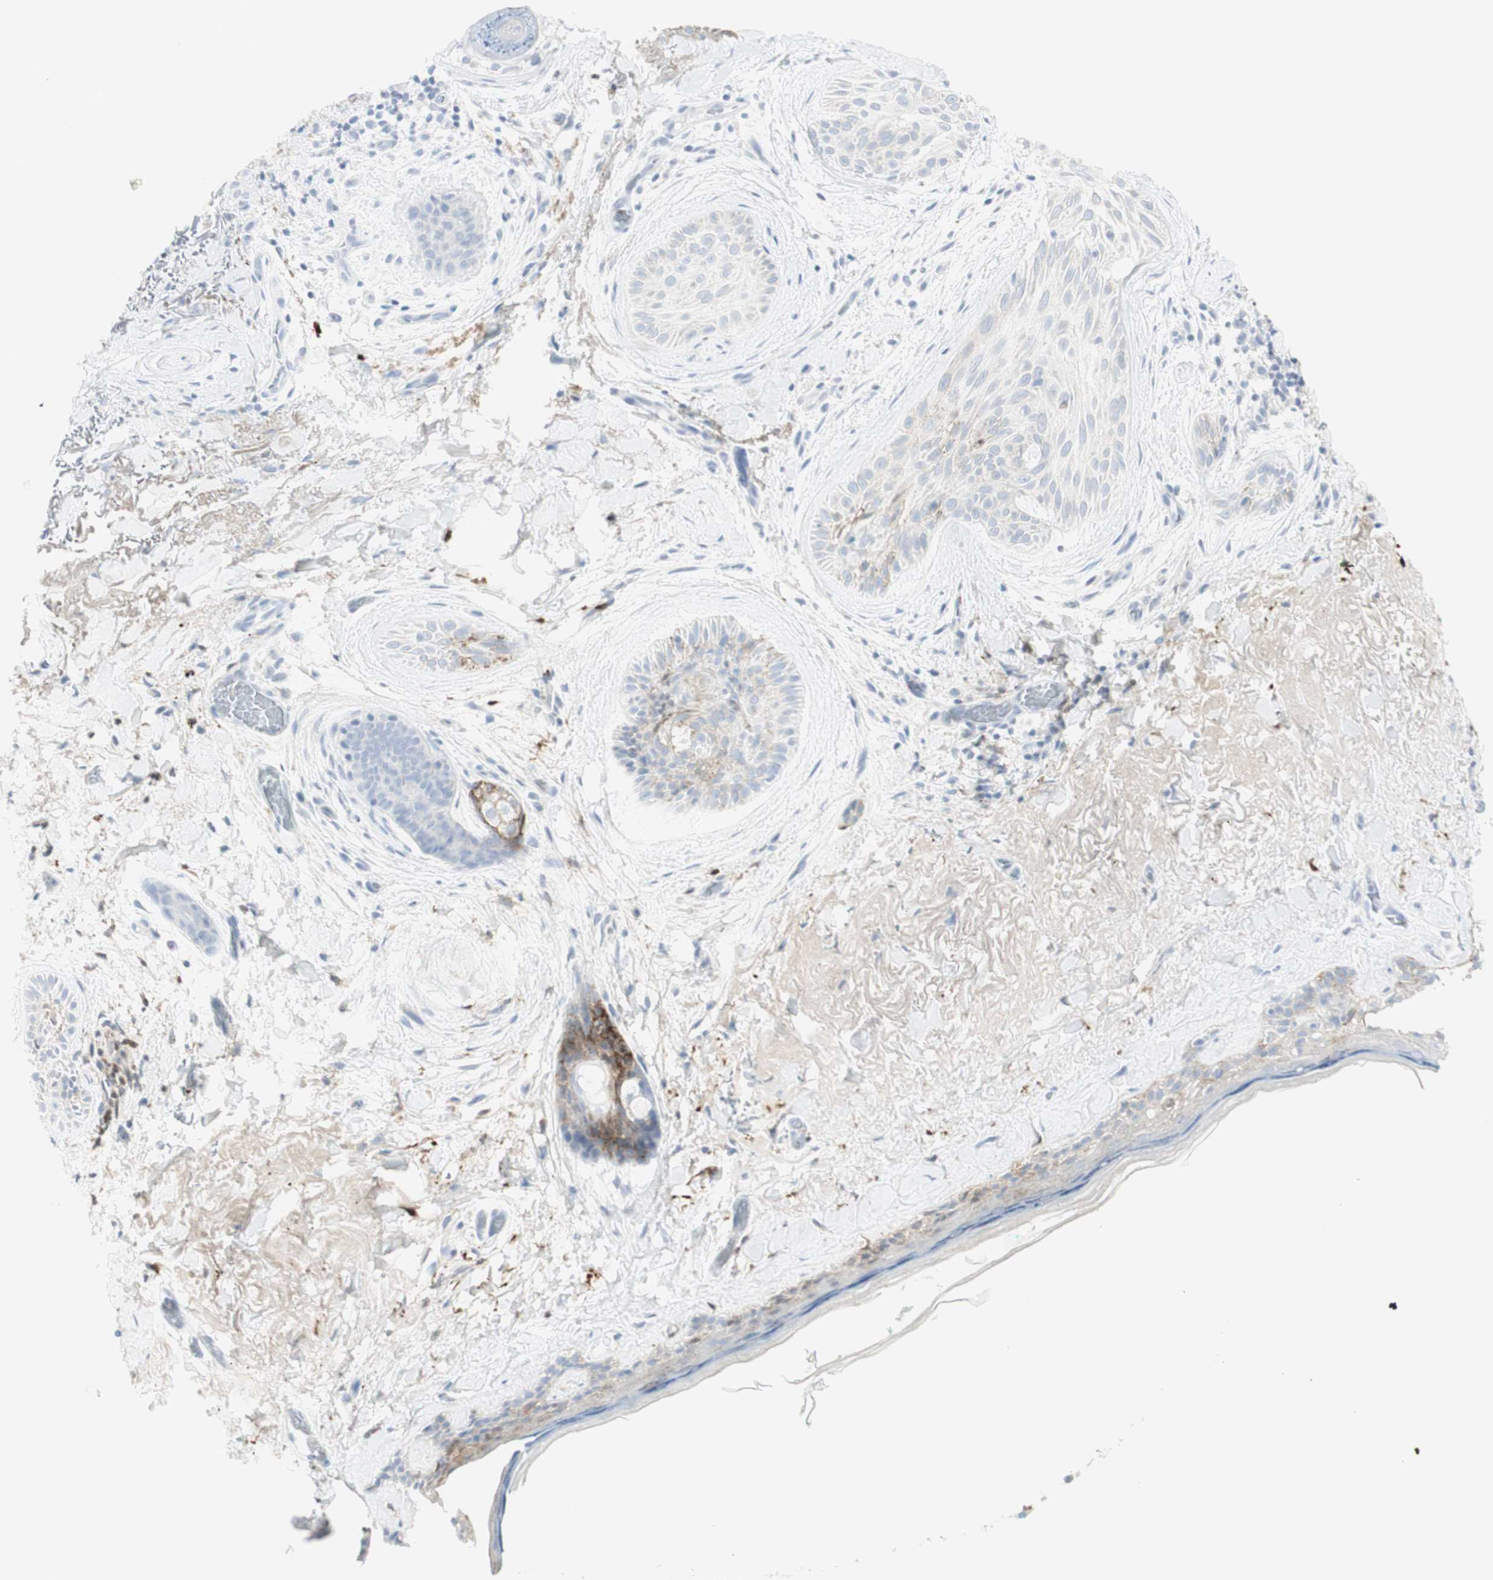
{"staining": {"intensity": "moderate", "quantity": "<25%", "location": "cytoplasmic/membranous"}, "tissue": "skin cancer", "cell_type": "Tumor cells", "image_type": "cancer", "snomed": [{"axis": "morphology", "description": "Normal tissue, NOS"}, {"axis": "morphology", "description": "Basal cell carcinoma"}, {"axis": "topography", "description": "Skin"}], "caption": "This is an image of immunohistochemistry (IHC) staining of basal cell carcinoma (skin), which shows moderate staining in the cytoplasmic/membranous of tumor cells.", "gene": "MDK", "patient": {"sex": "female", "age": 71}}